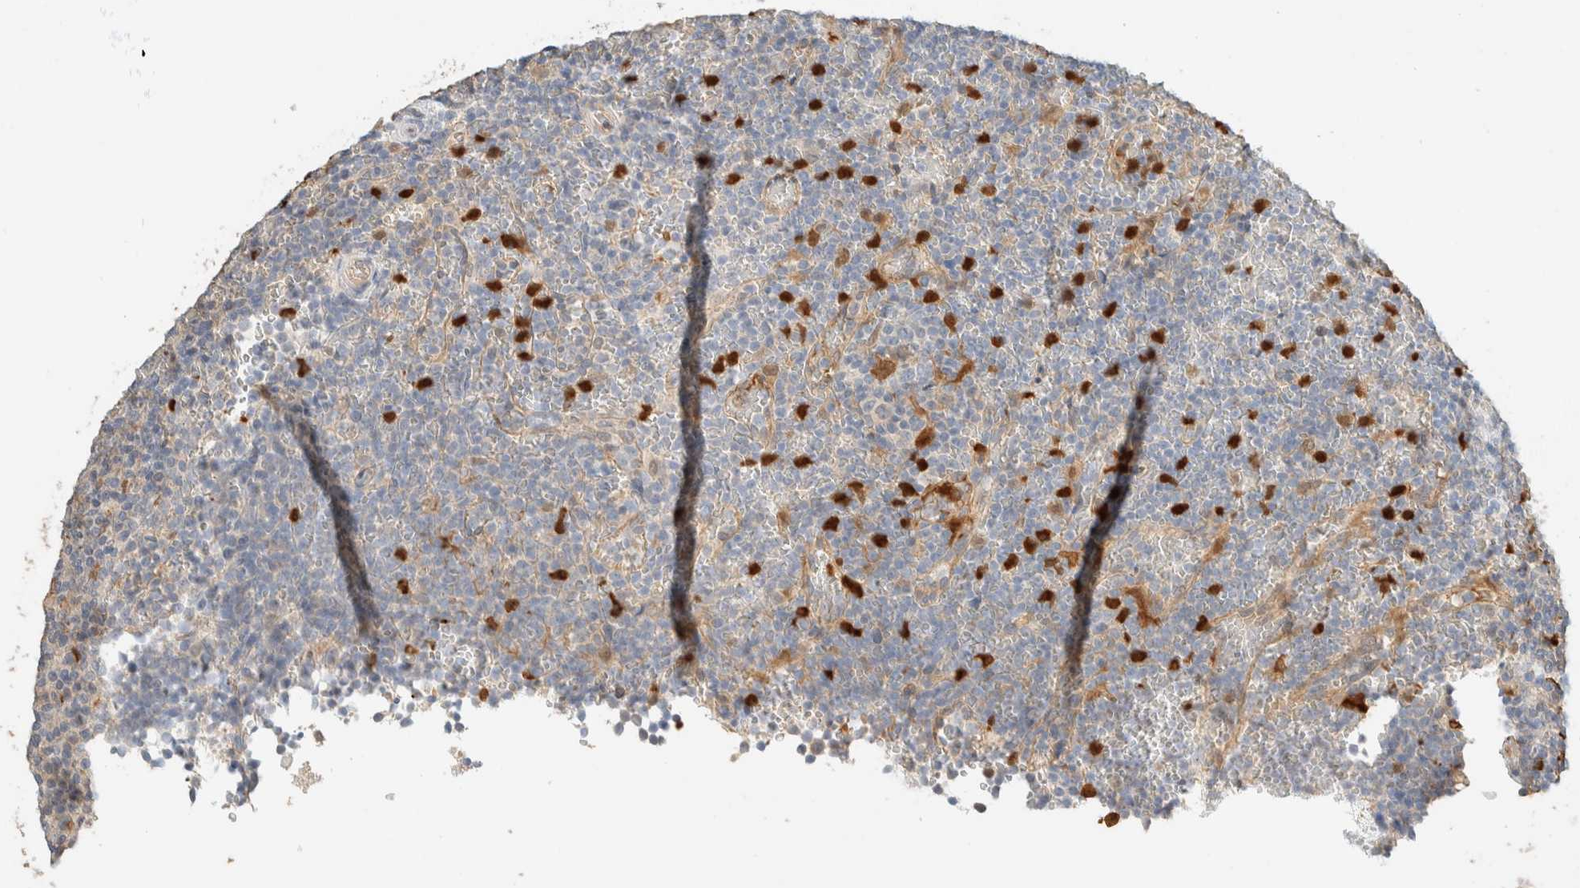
{"staining": {"intensity": "negative", "quantity": "none", "location": "none"}, "tissue": "lymphoma", "cell_type": "Tumor cells", "image_type": "cancer", "snomed": [{"axis": "morphology", "description": "Malignant lymphoma, non-Hodgkin's type, Low grade"}, {"axis": "topography", "description": "Spleen"}], "caption": "A high-resolution photomicrograph shows IHC staining of lymphoma, which displays no significant expression in tumor cells. (Brightfield microscopy of DAB (3,3'-diaminobenzidine) immunohistochemistry (IHC) at high magnification).", "gene": "SETD4", "patient": {"sex": "female", "age": 77}}